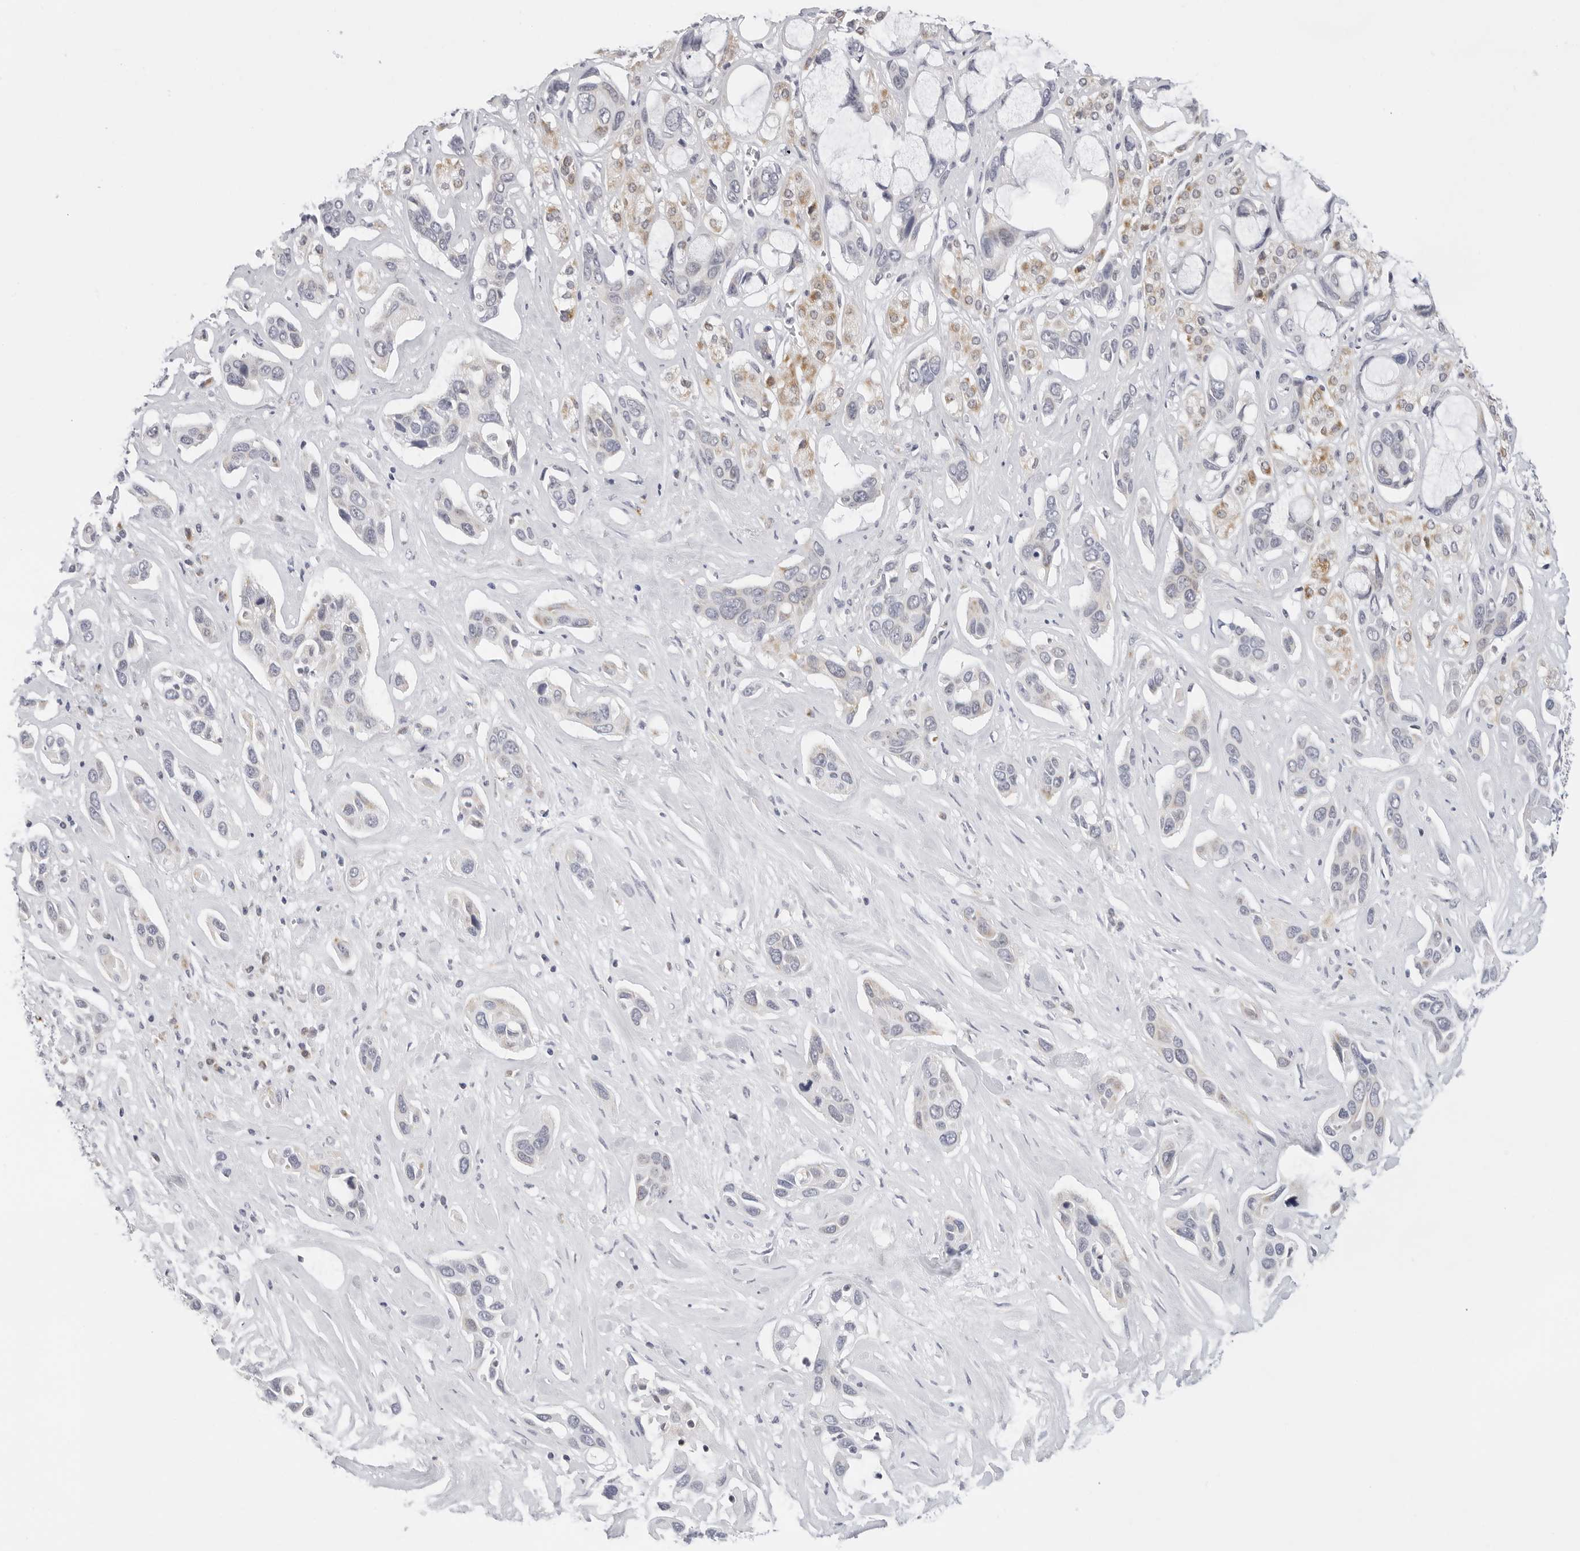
{"staining": {"intensity": "moderate", "quantity": "<25%", "location": "cytoplasmic/membranous"}, "tissue": "pancreatic cancer", "cell_type": "Tumor cells", "image_type": "cancer", "snomed": [{"axis": "morphology", "description": "Adenocarcinoma, NOS"}, {"axis": "topography", "description": "Pancreas"}], "caption": "Human pancreatic cancer (adenocarcinoma) stained with a brown dye reveals moderate cytoplasmic/membranous positive staining in about <25% of tumor cells.", "gene": "CIART", "patient": {"sex": "female", "age": 60}}